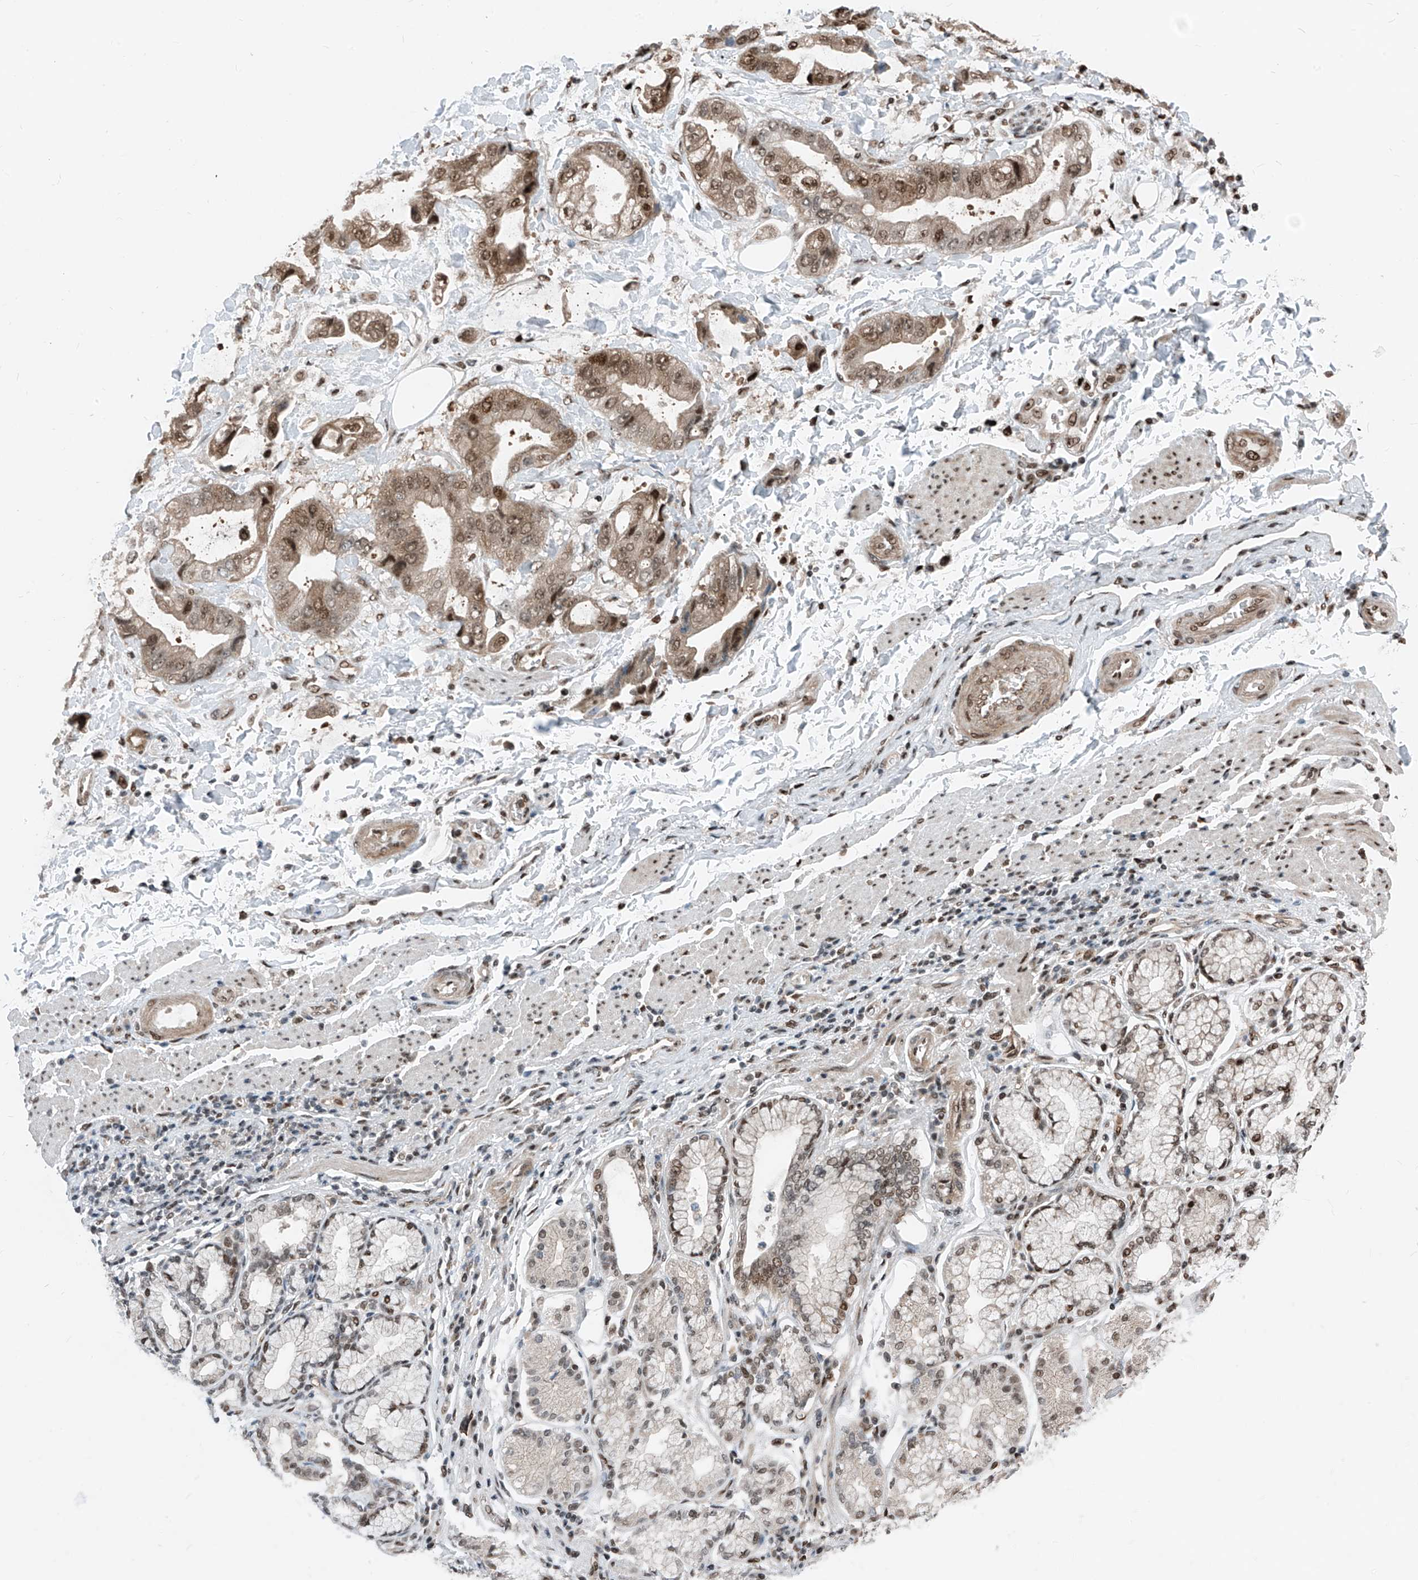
{"staining": {"intensity": "moderate", "quantity": ">75%", "location": "nuclear"}, "tissue": "stomach cancer", "cell_type": "Tumor cells", "image_type": "cancer", "snomed": [{"axis": "morphology", "description": "Adenocarcinoma, NOS"}, {"axis": "topography", "description": "Stomach"}], "caption": "Protein staining exhibits moderate nuclear positivity in about >75% of tumor cells in stomach adenocarcinoma. Nuclei are stained in blue.", "gene": "RBP7", "patient": {"sex": "male", "age": 62}}